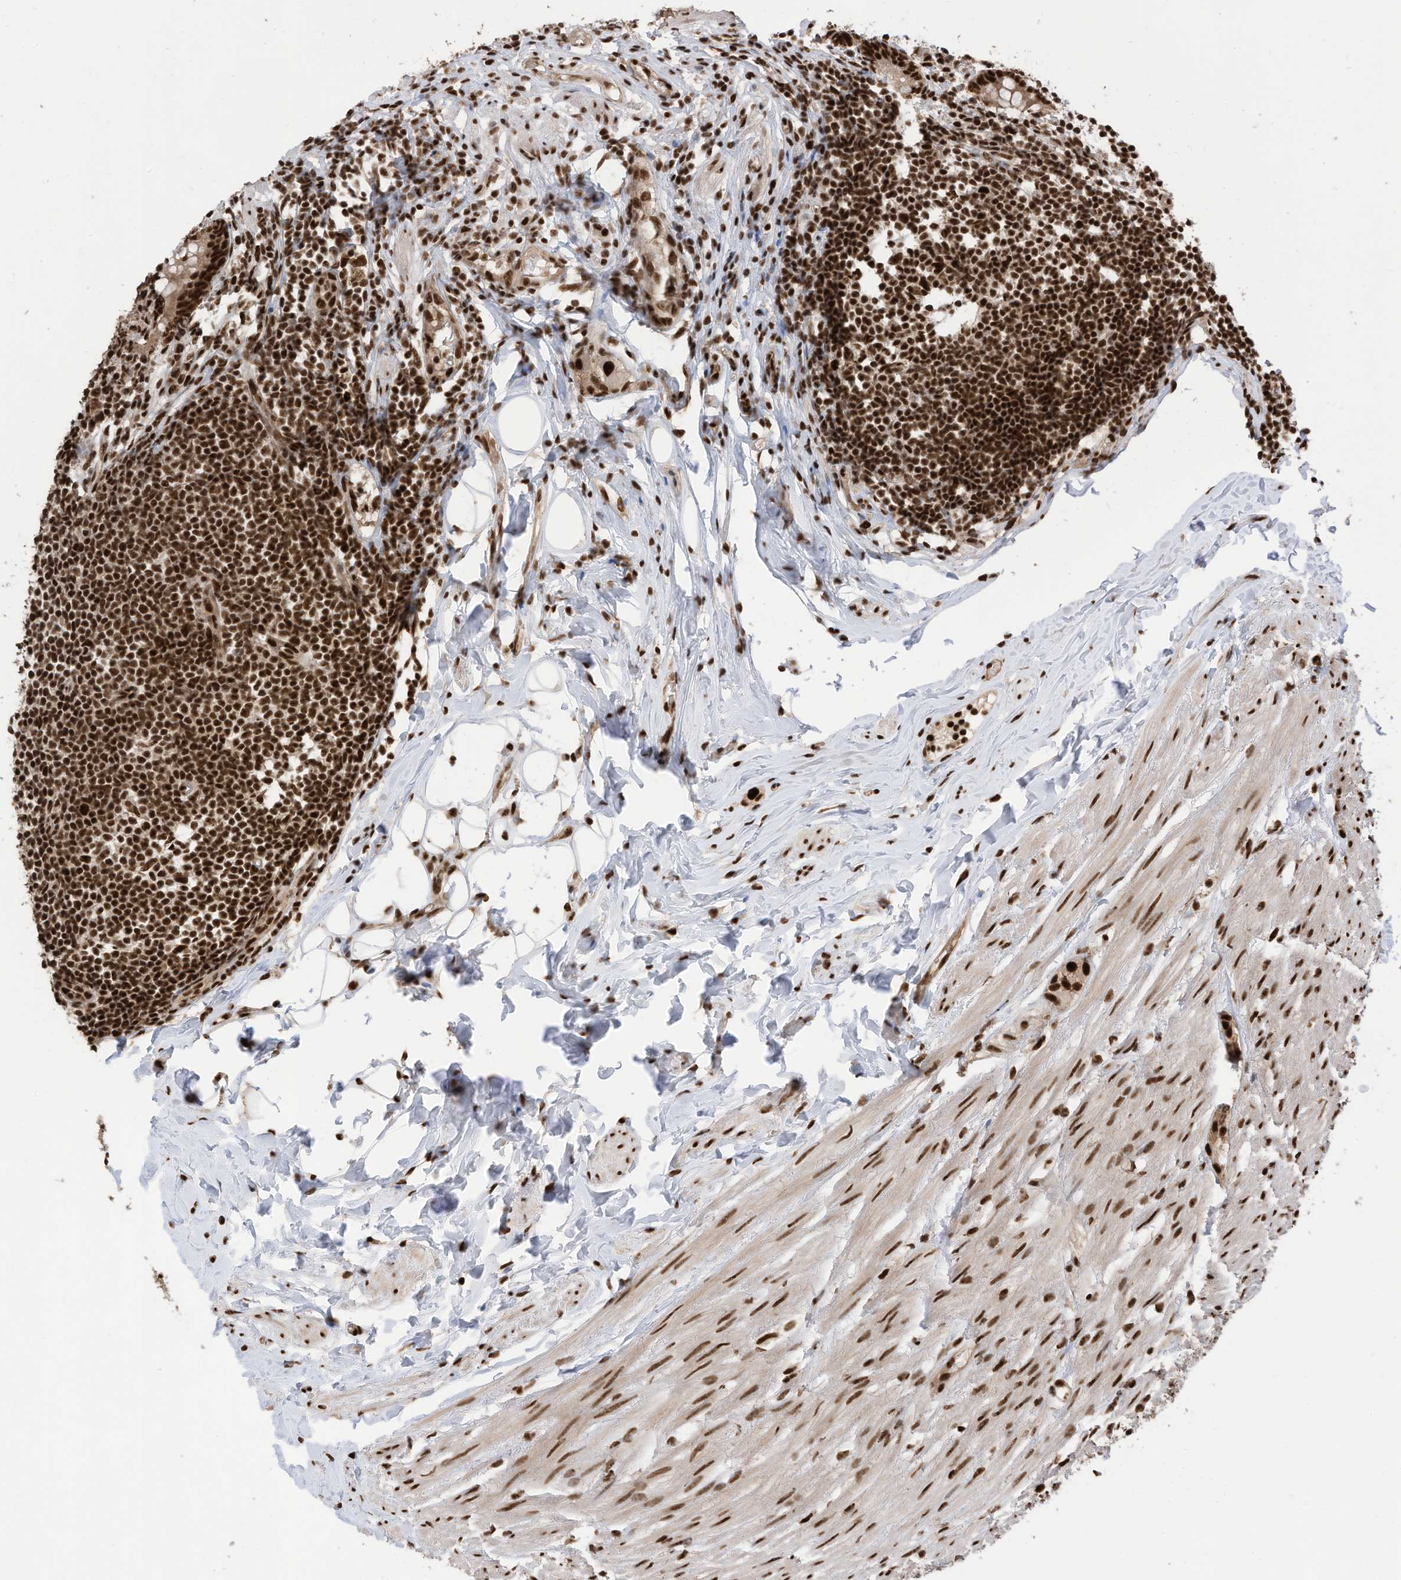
{"staining": {"intensity": "strong", "quantity": ">75%", "location": "nuclear"}, "tissue": "appendix", "cell_type": "Glandular cells", "image_type": "normal", "snomed": [{"axis": "morphology", "description": "Normal tissue, NOS"}, {"axis": "topography", "description": "Appendix"}], "caption": "Glandular cells exhibit high levels of strong nuclear staining in about >75% of cells in normal appendix.", "gene": "SF3A3", "patient": {"sex": "female", "age": 62}}